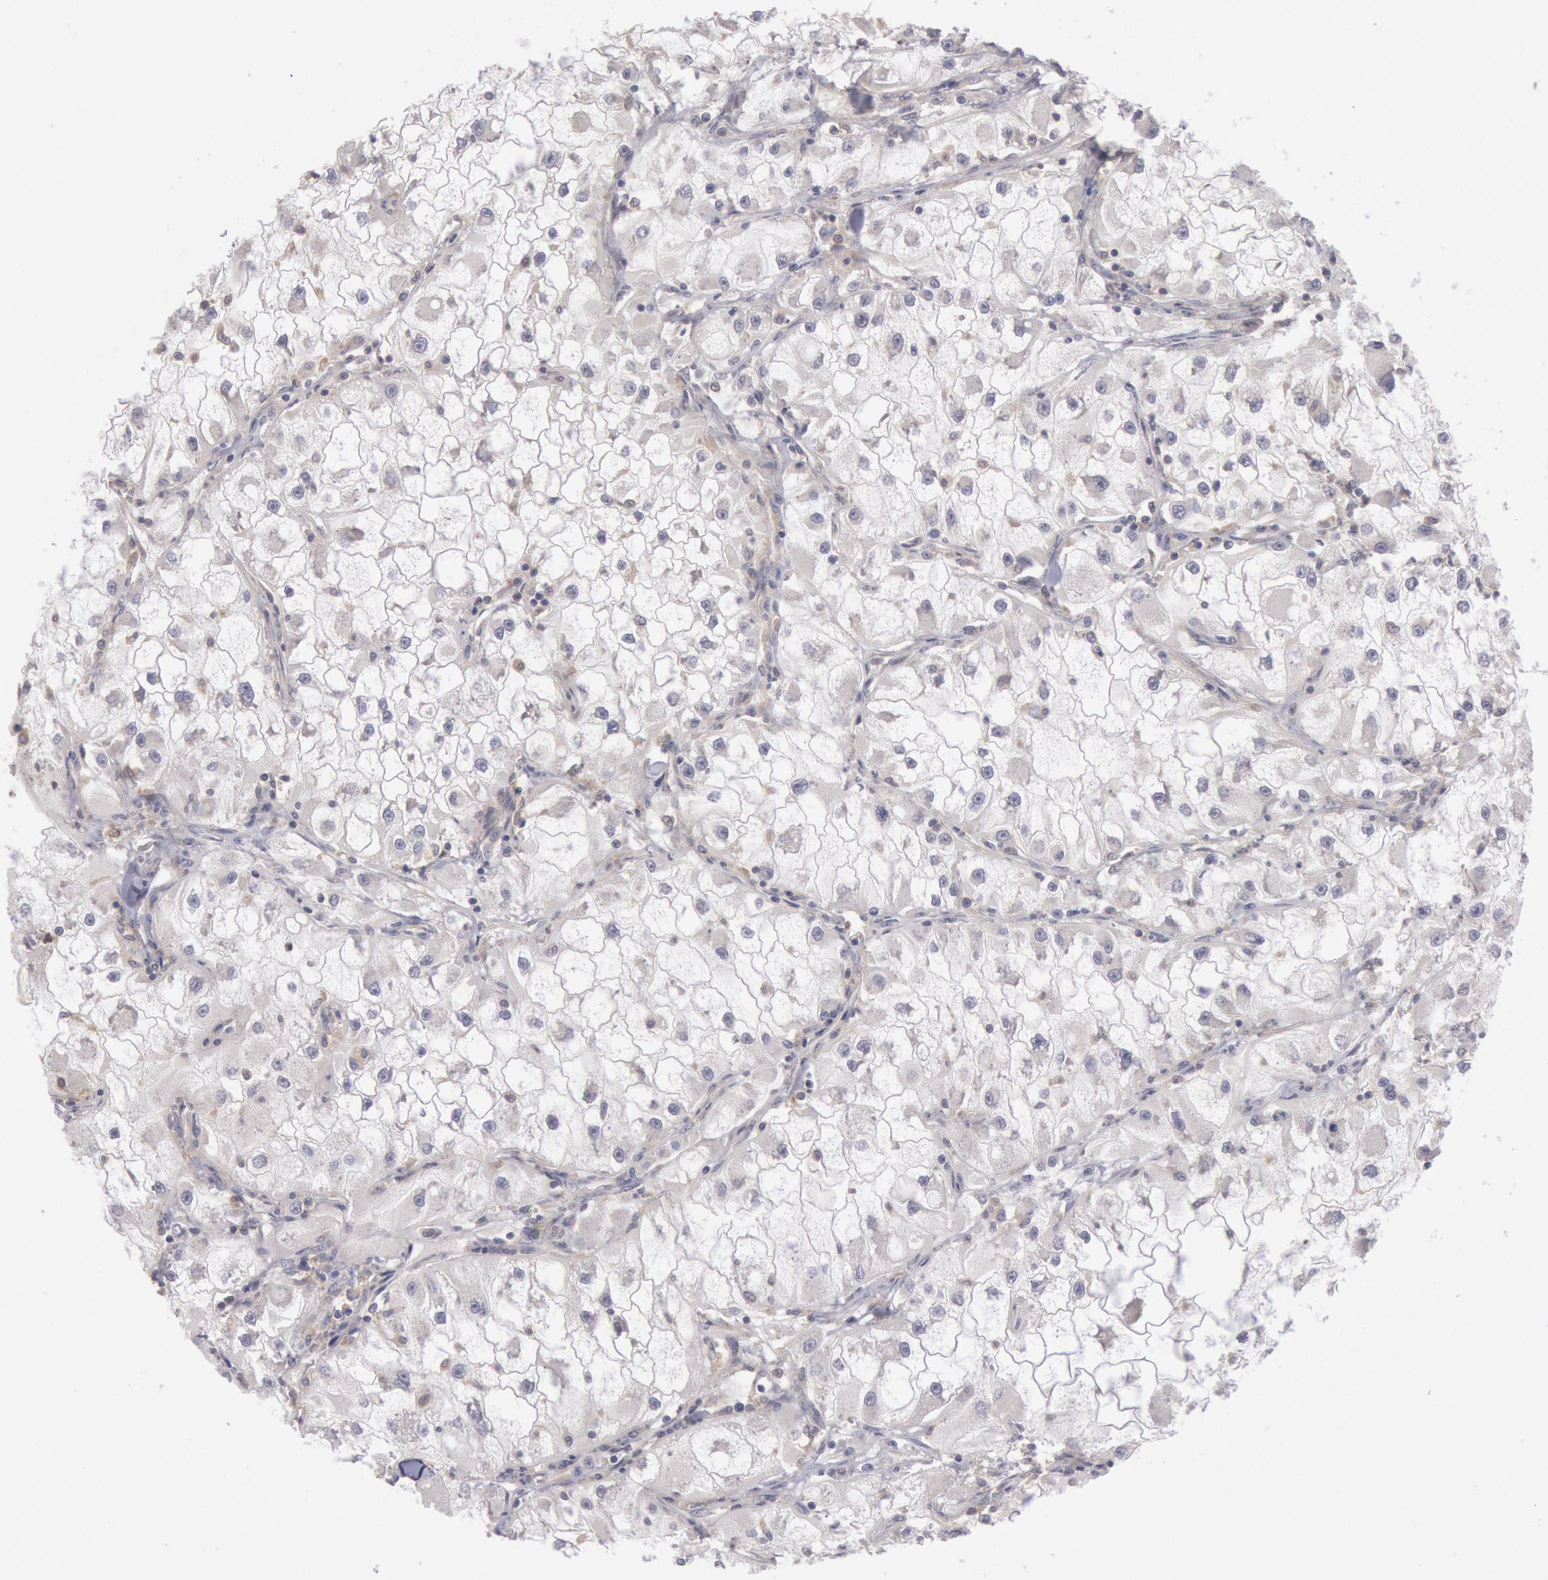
{"staining": {"intensity": "negative", "quantity": "none", "location": "none"}, "tissue": "renal cancer", "cell_type": "Tumor cells", "image_type": "cancer", "snomed": [{"axis": "morphology", "description": "Adenocarcinoma, NOS"}, {"axis": "topography", "description": "Kidney"}], "caption": "IHC photomicrograph of human renal cancer stained for a protein (brown), which shows no expression in tumor cells.", "gene": "PIK3R1", "patient": {"sex": "female", "age": 73}}